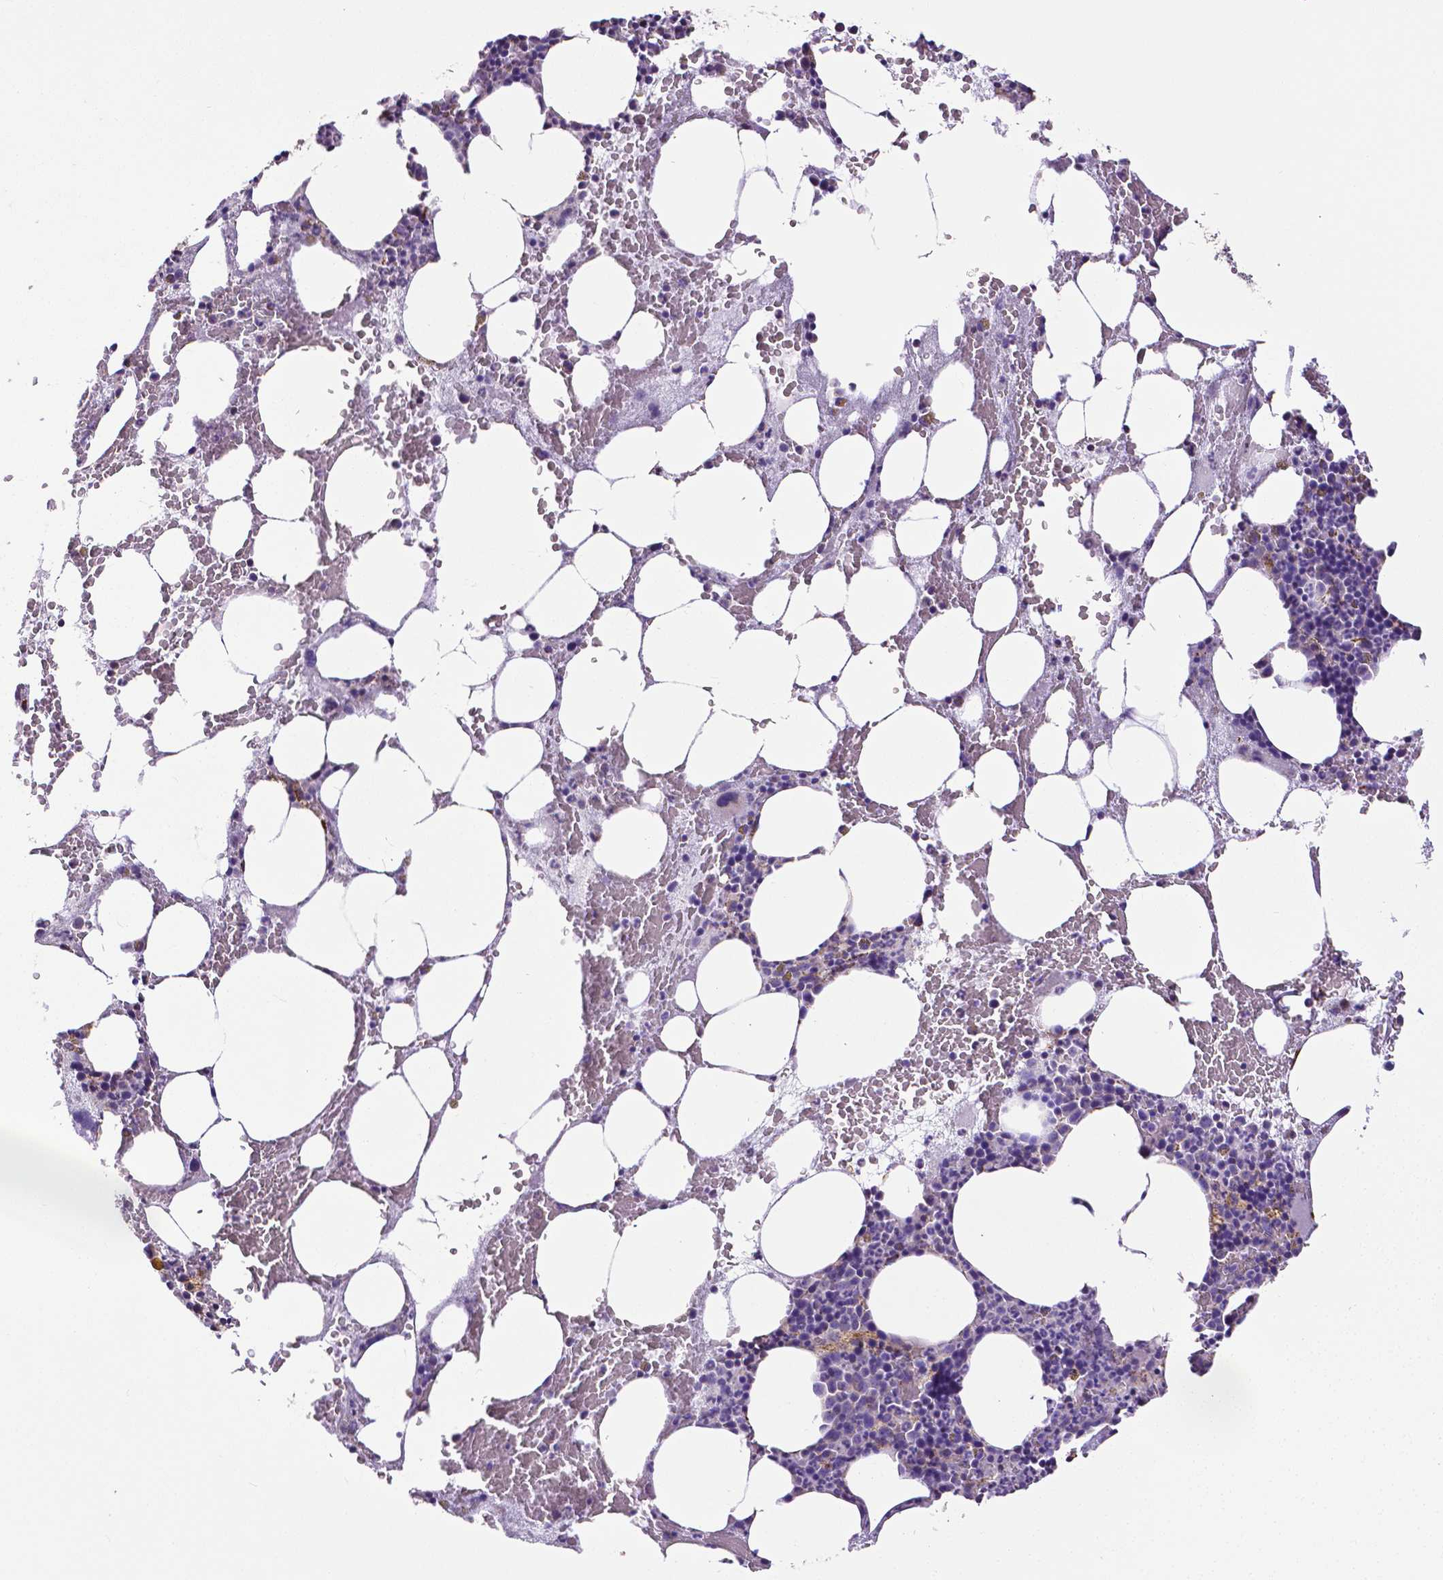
{"staining": {"intensity": "moderate", "quantity": "<25%", "location": "cytoplasmic/membranous"}, "tissue": "bone marrow", "cell_type": "Hematopoietic cells", "image_type": "normal", "snomed": [{"axis": "morphology", "description": "Normal tissue, NOS"}, {"axis": "topography", "description": "Bone marrow"}], "caption": "IHC (DAB (3,3'-diaminobenzidine)) staining of unremarkable human bone marrow reveals moderate cytoplasmic/membranous protein positivity in about <25% of hematopoietic cells. (IHC, brightfield microscopy, high magnification).", "gene": "MACC1", "patient": {"sex": "male", "age": 89}}